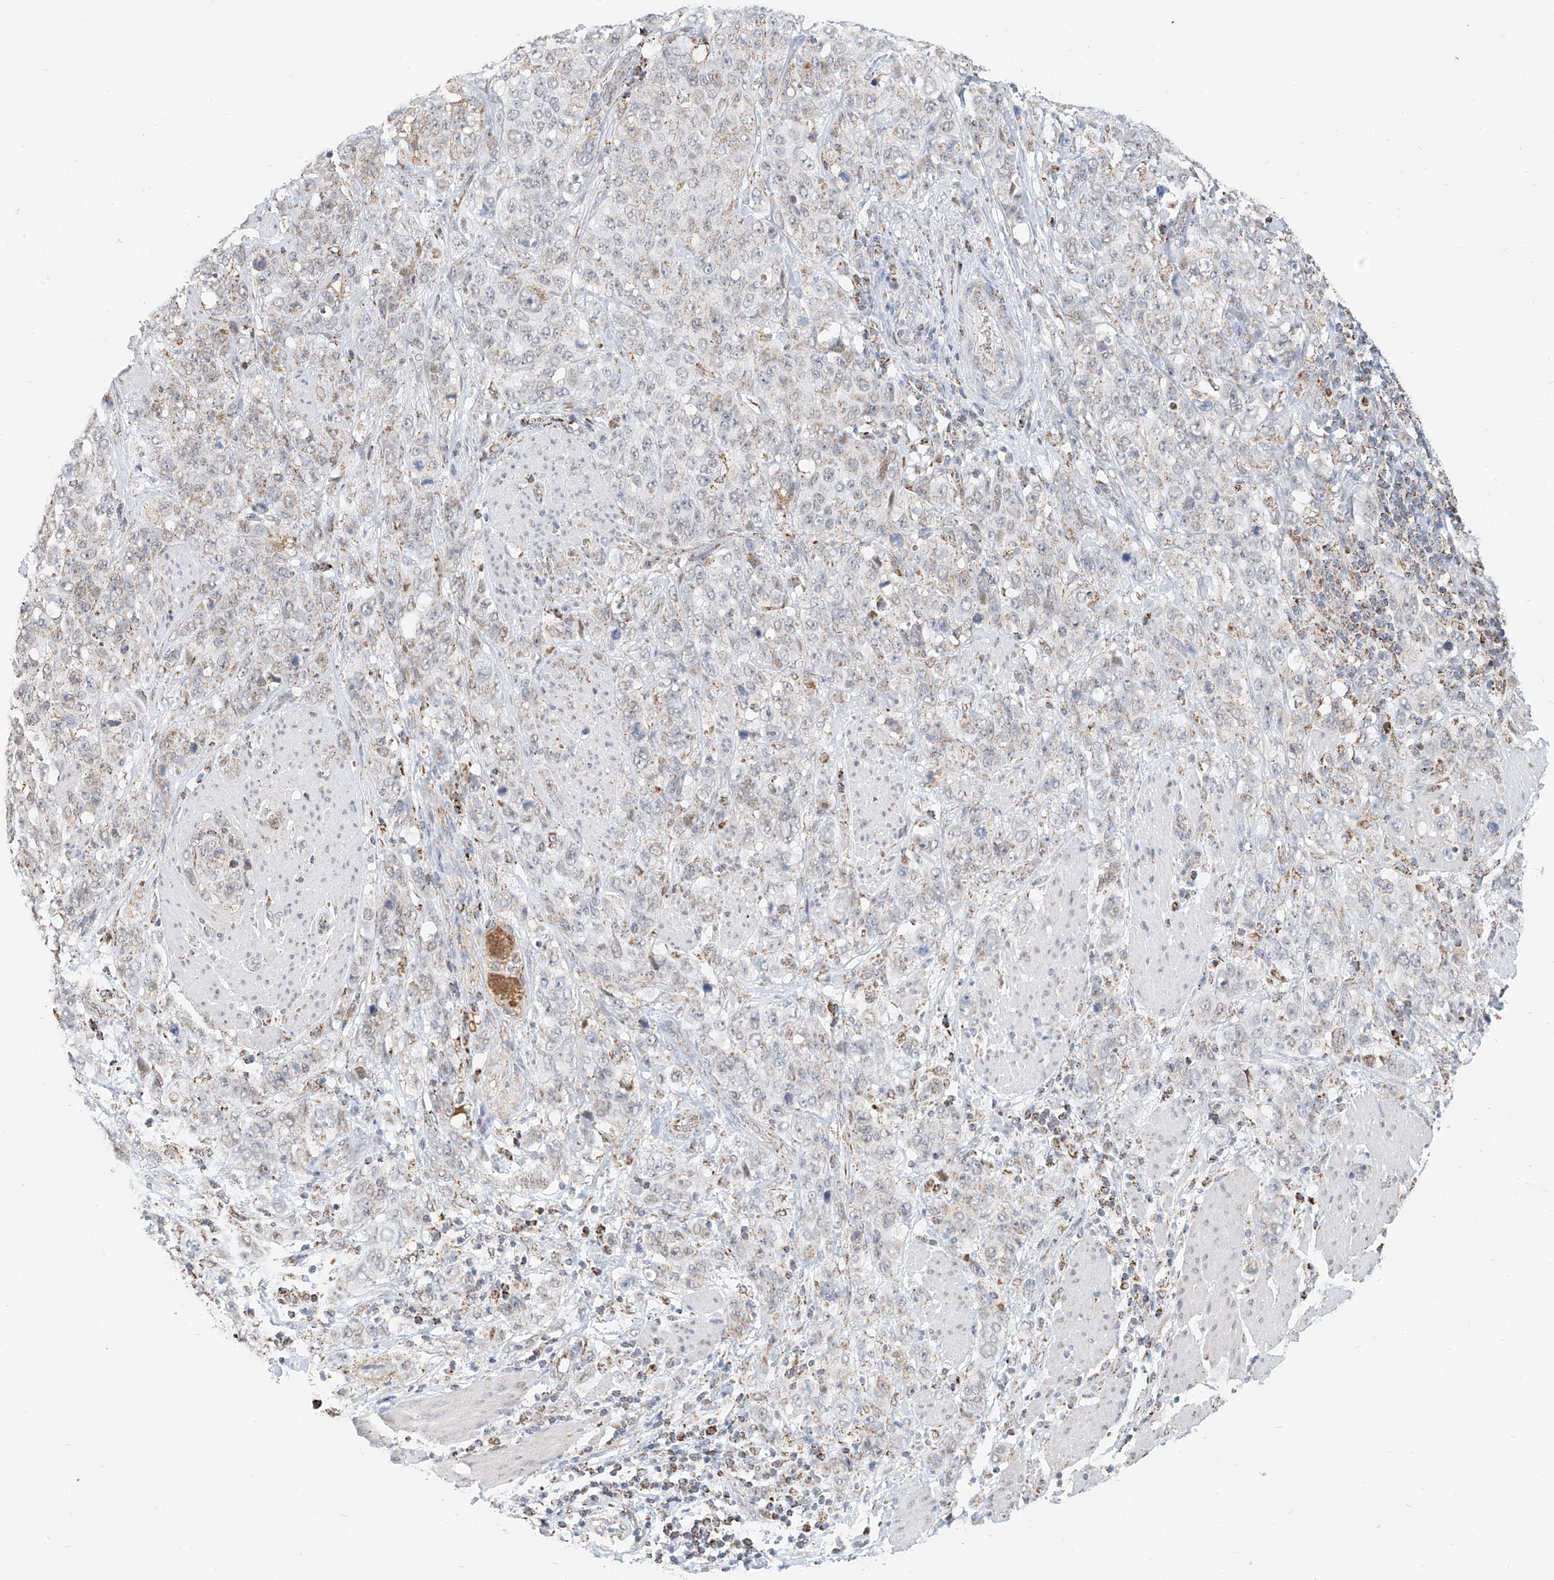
{"staining": {"intensity": "weak", "quantity": "<25%", "location": "cytoplasmic/membranous"}, "tissue": "stomach cancer", "cell_type": "Tumor cells", "image_type": "cancer", "snomed": [{"axis": "morphology", "description": "Adenocarcinoma, NOS"}, {"axis": "topography", "description": "Stomach"}], "caption": "High power microscopy micrograph of an IHC photomicrograph of stomach cancer, revealing no significant expression in tumor cells.", "gene": "NALCN", "patient": {"sex": "male", "age": 48}}